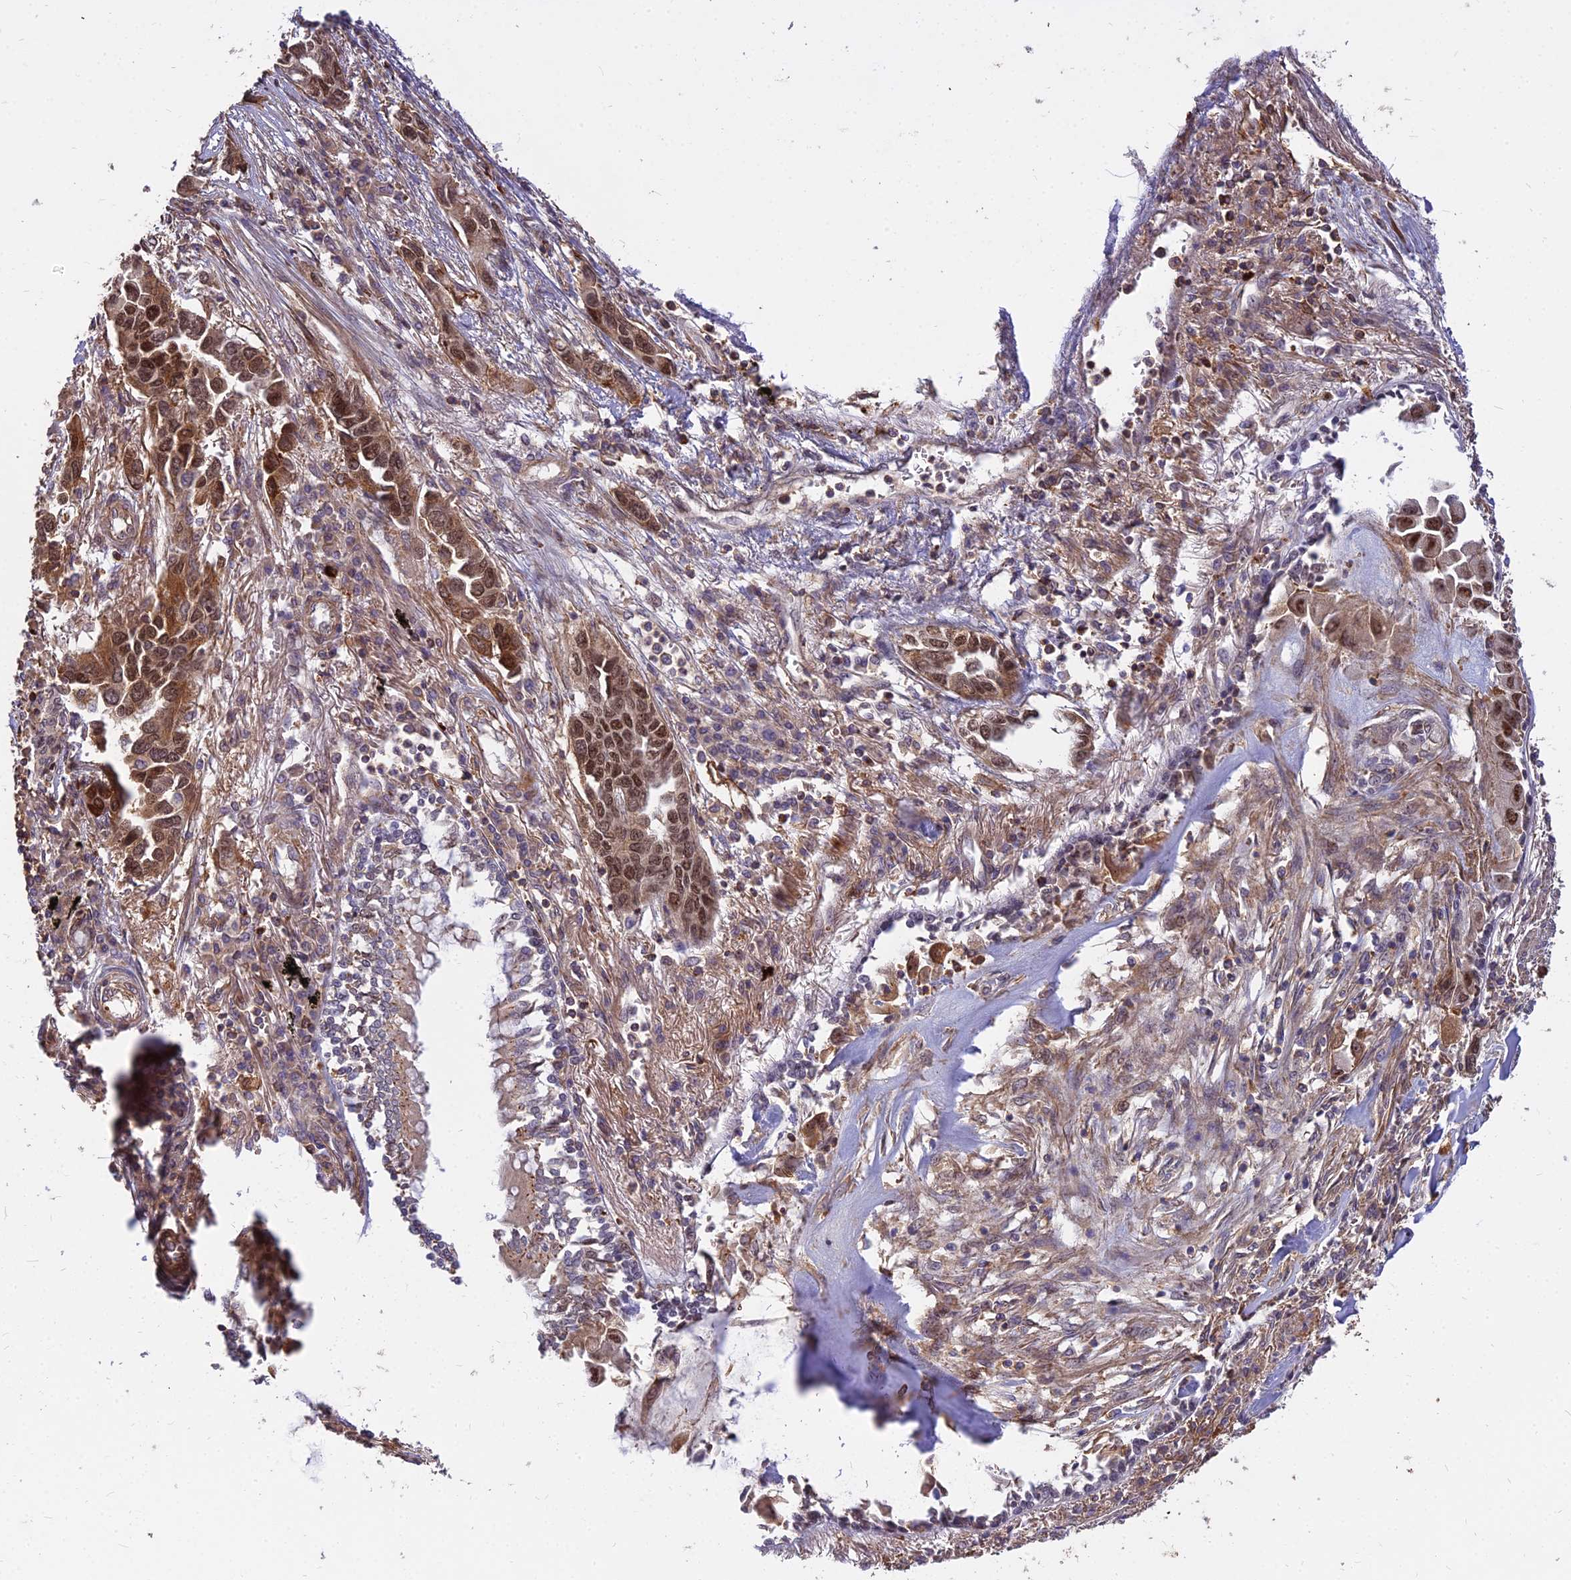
{"staining": {"intensity": "strong", "quantity": ">75%", "location": "cytoplasmic/membranous,nuclear"}, "tissue": "lung cancer", "cell_type": "Tumor cells", "image_type": "cancer", "snomed": [{"axis": "morphology", "description": "Adenocarcinoma, NOS"}, {"axis": "topography", "description": "Lung"}], "caption": "Approximately >75% of tumor cells in adenocarcinoma (lung) show strong cytoplasmic/membranous and nuclear protein positivity as visualized by brown immunohistochemical staining.", "gene": "TCEA3", "patient": {"sex": "female", "age": 76}}